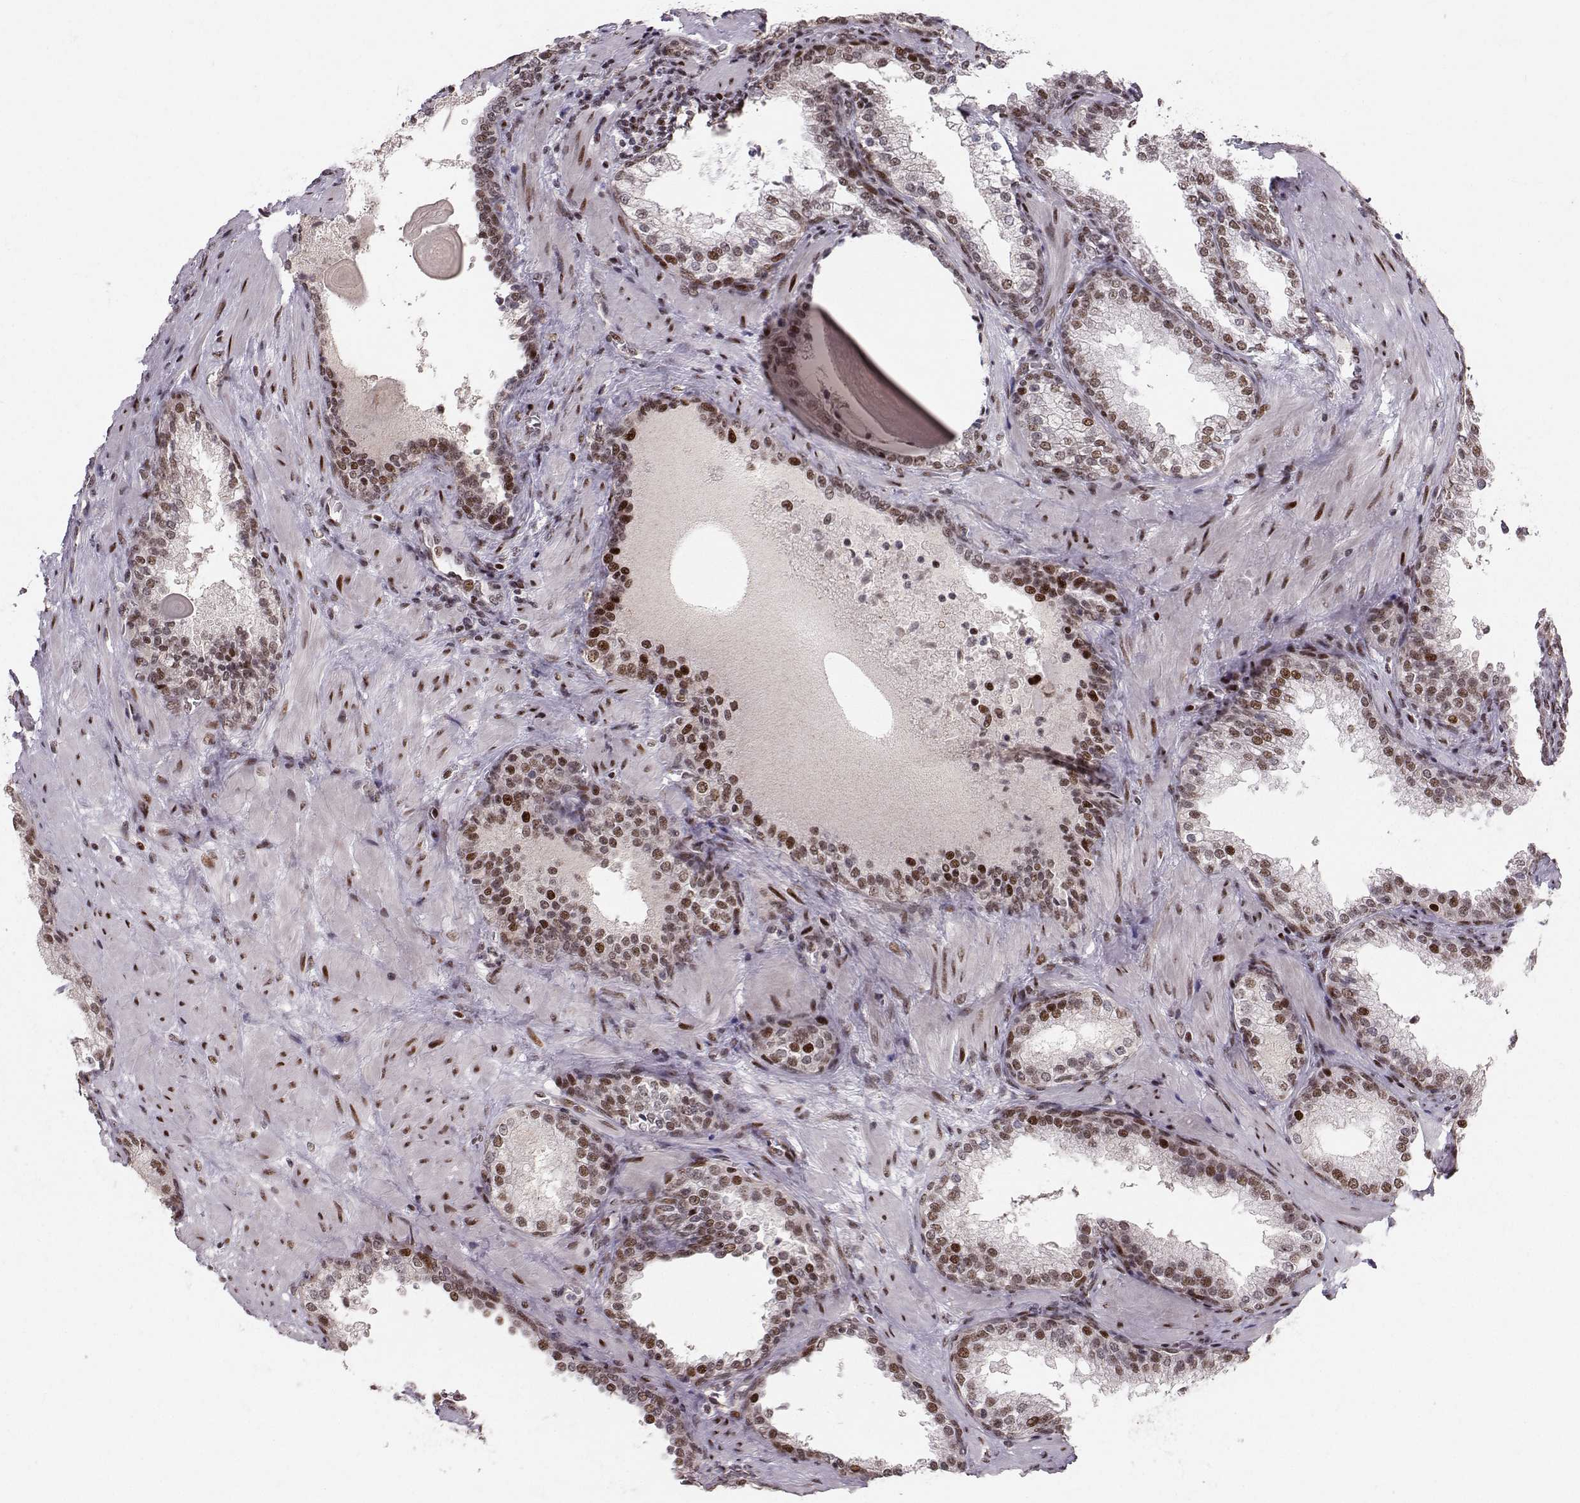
{"staining": {"intensity": "strong", "quantity": ">75%", "location": "nuclear"}, "tissue": "prostate cancer", "cell_type": "Tumor cells", "image_type": "cancer", "snomed": [{"axis": "morphology", "description": "Adenocarcinoma, Low grade"}, {"axis": "topography", "description": "Prostate"}], "caption": "DAB immunohistochemical staining of prostate cancer (adenocarcinoma (low-grade)) displays strong nuclear protein expression in approximately >75% of tumor cells. (DAB IHC, brown staining for protein, blue staining for nuclei).", "gene": "SNAPC2", "patient": {"sex": "male", "age": 60}}